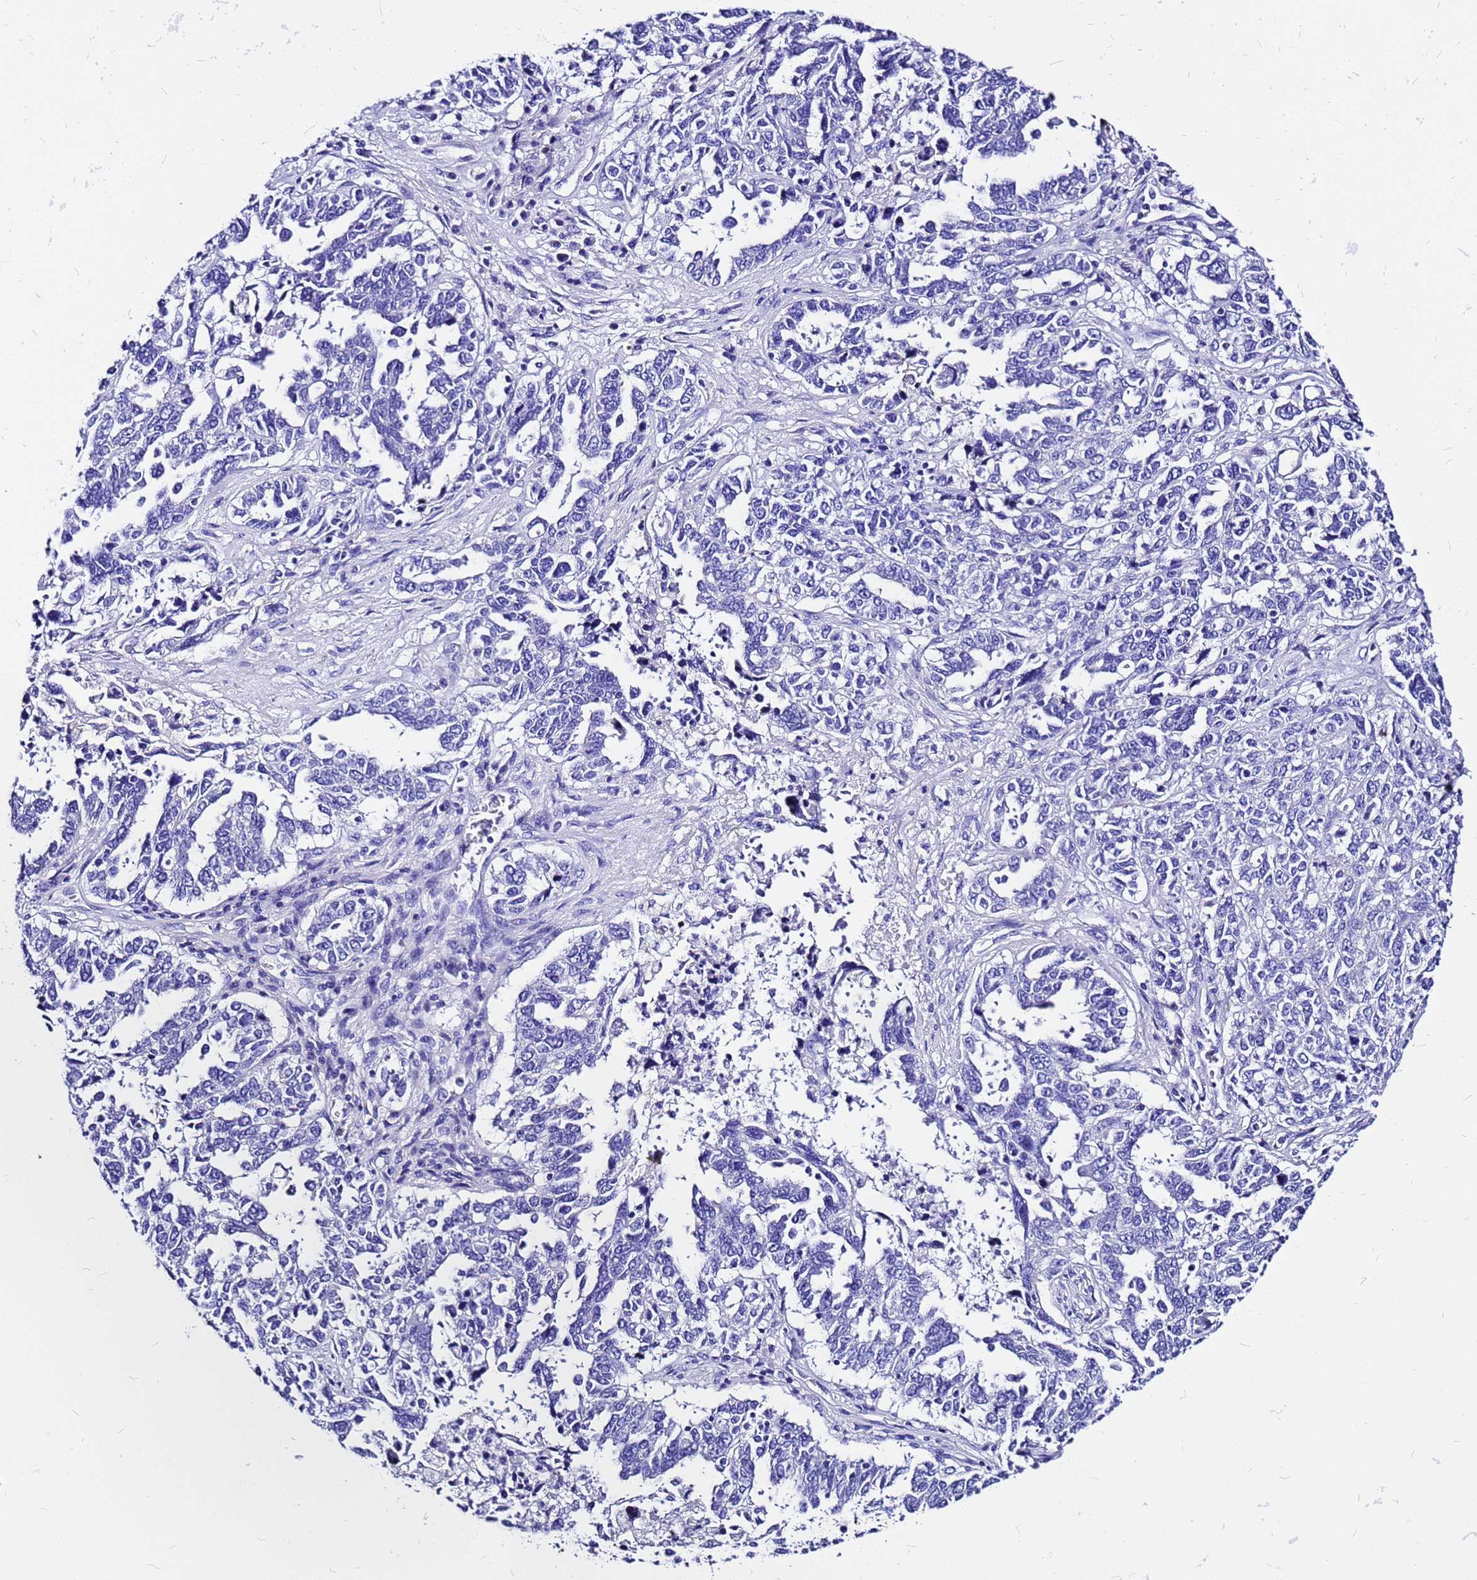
{"staining": {"intensity": "negative", "quantity": "none", "location": "none"}, "tissue": "ovarian cancer", "cell_type": "Tumor cells", "image_type": "cancer", "snomed": [{"axis": "morphology", "description": "Carcinoma, endometroid"}, {"axis": "topography", "description": "Ovary"}], "caption": "DAB immunohistochemical staining of ovarian endometroid carcinoma demonstrates no significant expression in tumor cells. (DAB (3,3'-diaminobenzidine) IHC visualized using brightfield microscopy, high magnification).", "gene": "HERC4", "patient": {"sex": "female", "age": 62}}